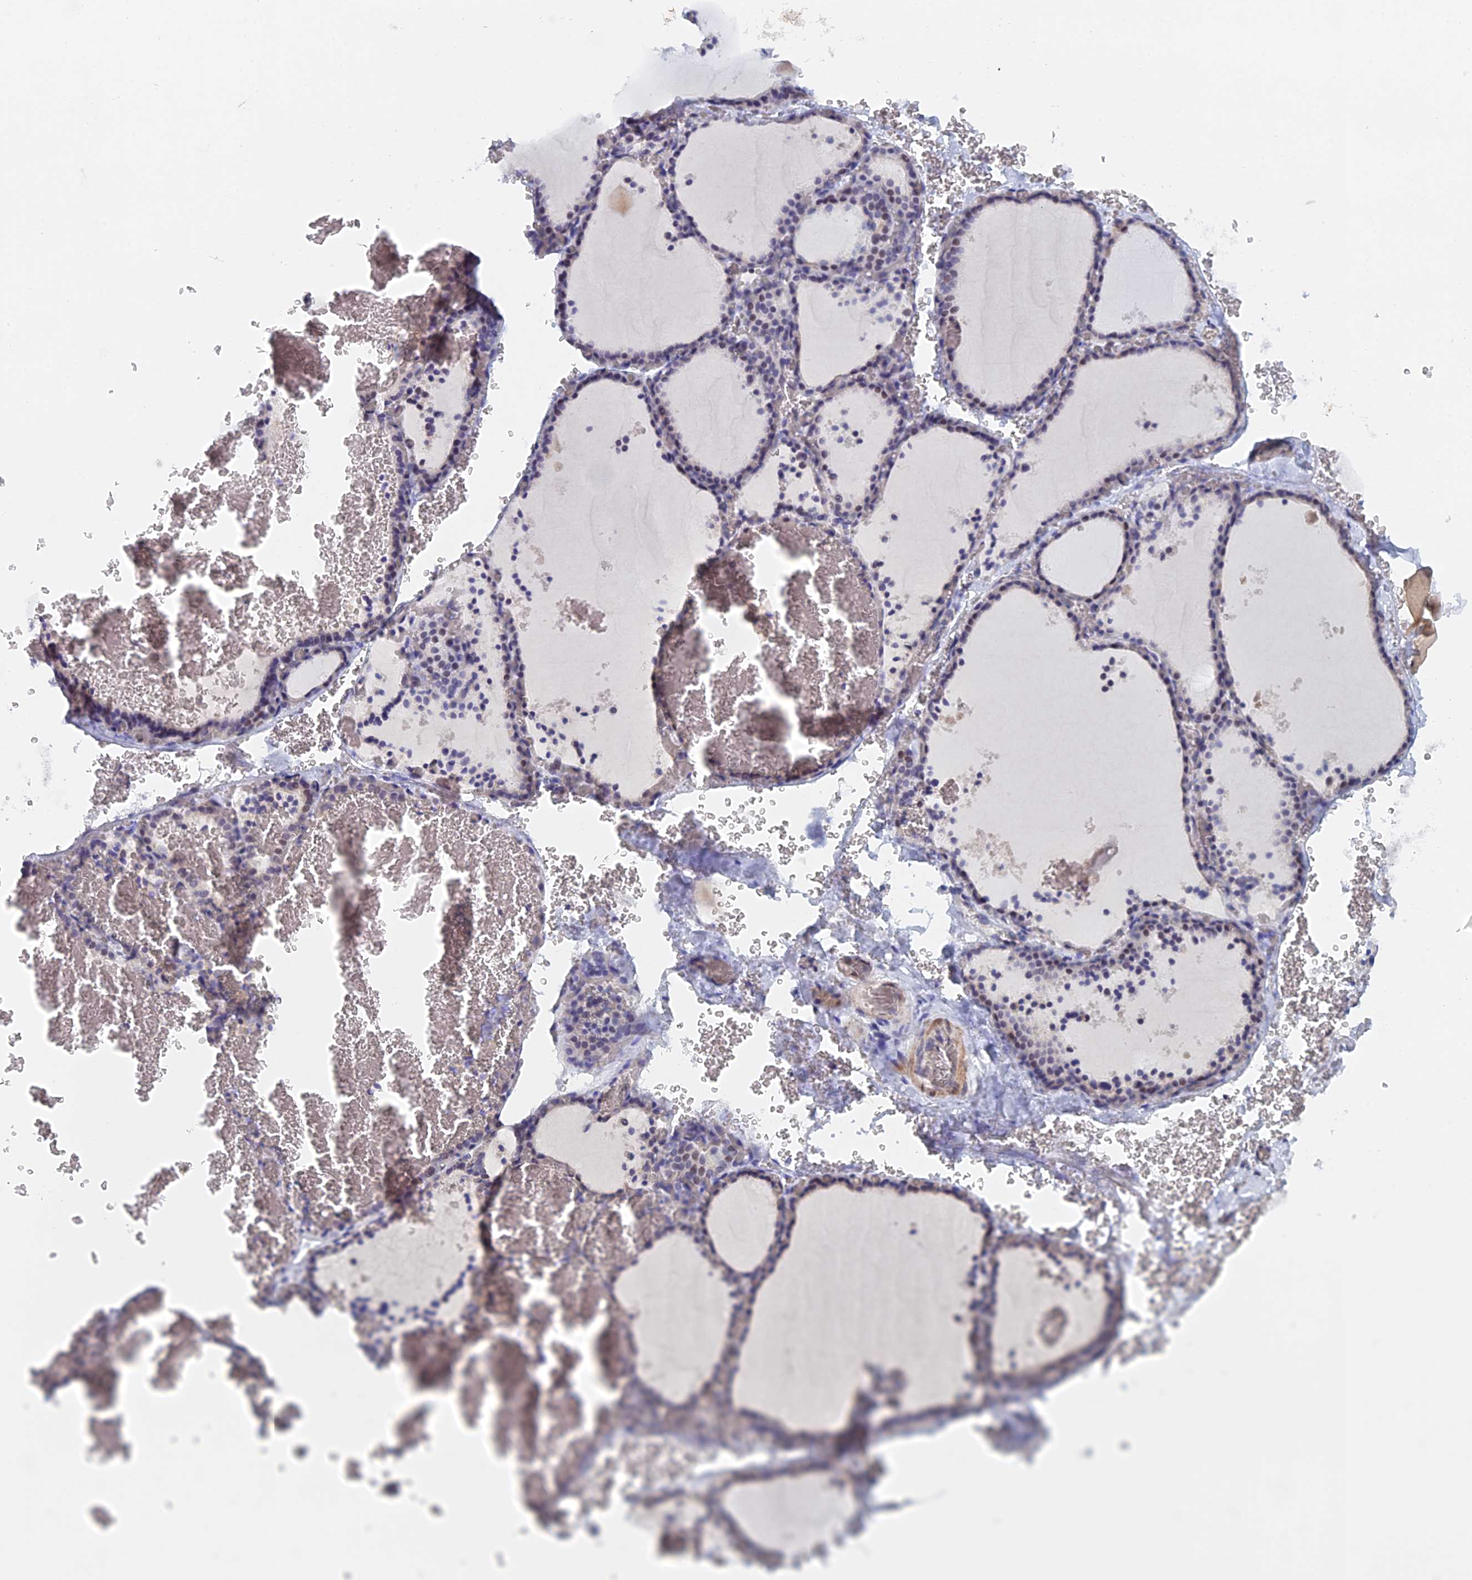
{"staining": {"intensity": "negative", "quantity": "none", "location": "none"}, "tissue": "thyroid gland", "cell_type": "Glandular cells", "image_type": "normal", "snomed": [{"axis": "morphology", "description": "Normal tissue, NOS"}, {"axis": "topography", "description": "Thyroid gland"}], "caption": "IHC of benign thyroid gland demonstrates no positivity in glandular cells.", "gene": "GMNC", "patient": {"sex": "female", "age": 39}}